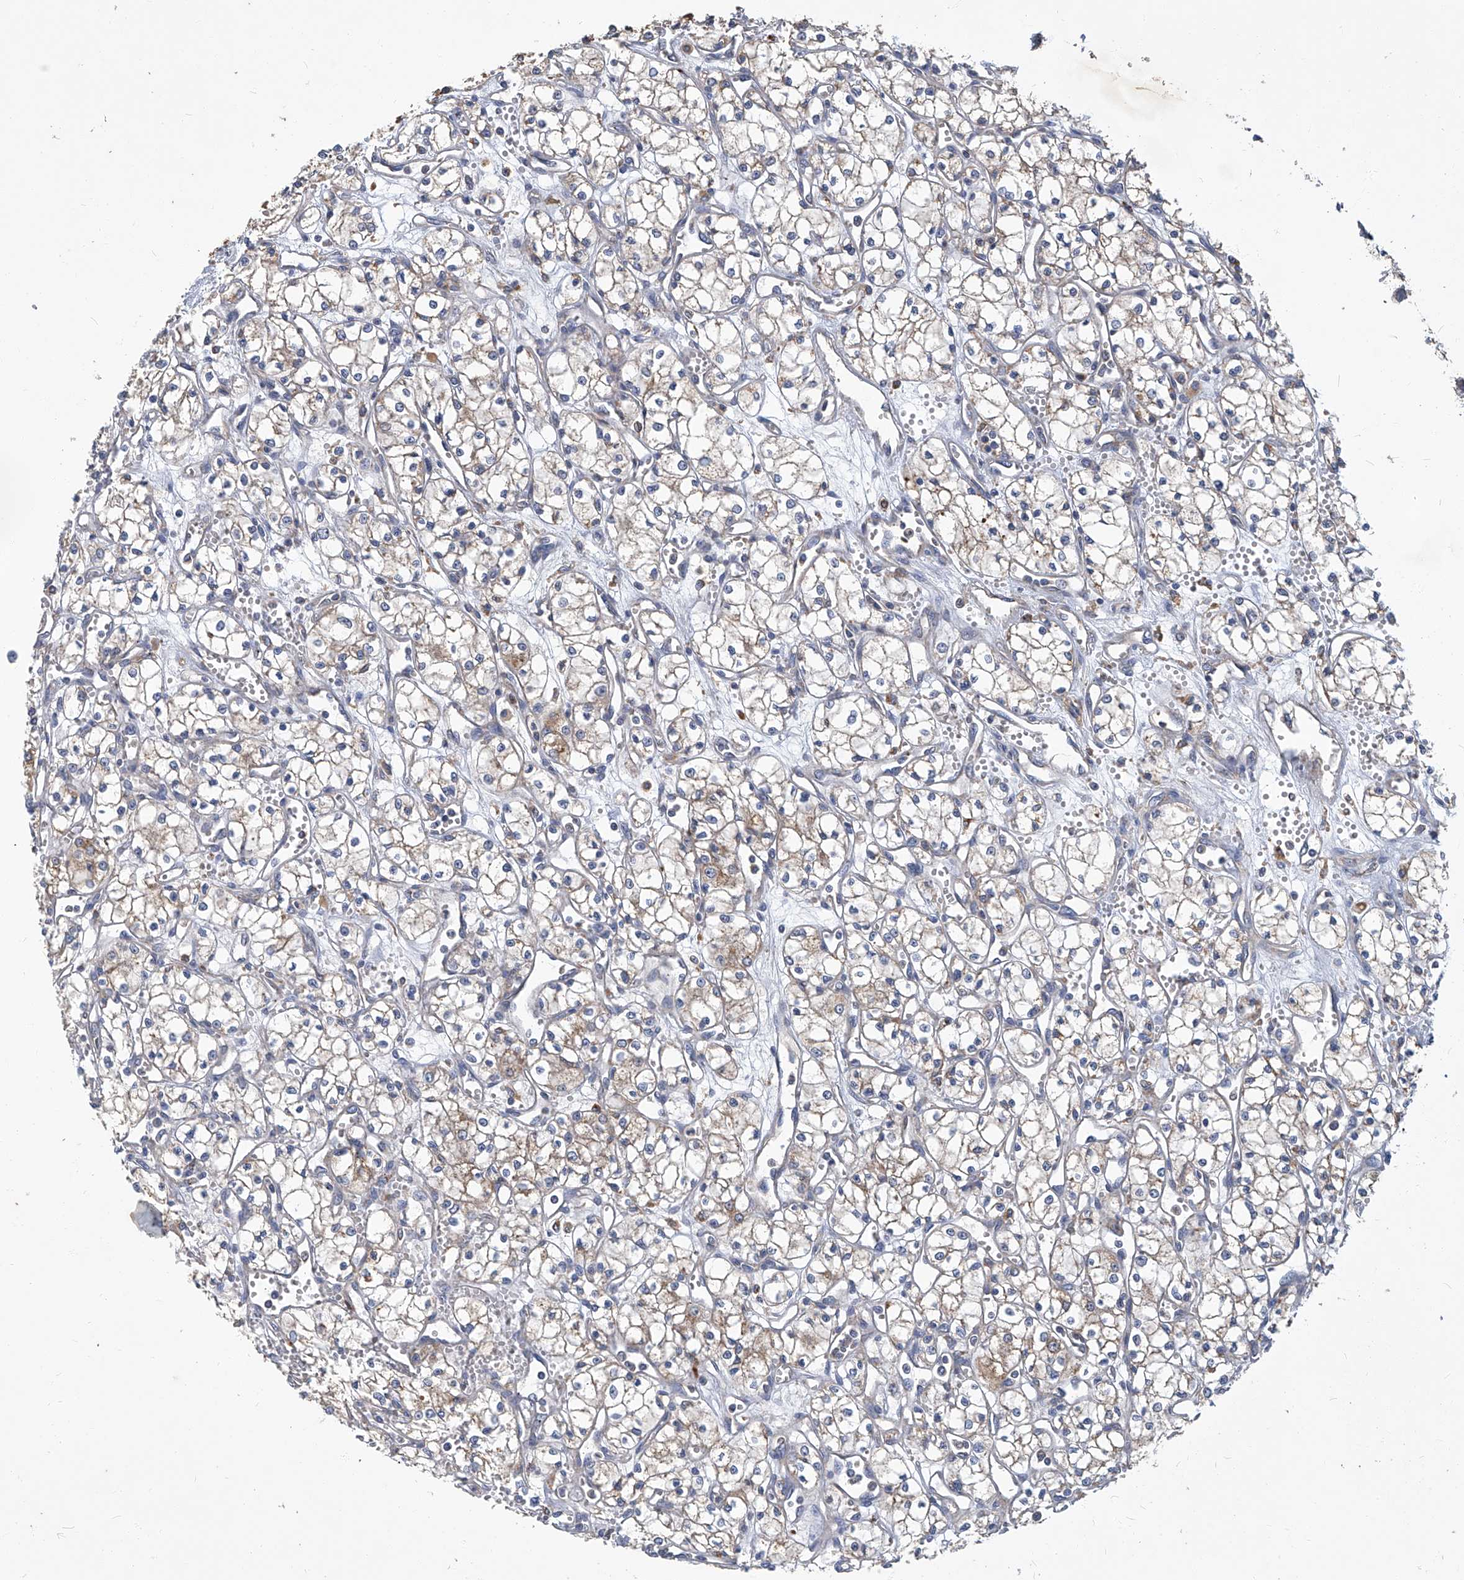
{"staining": {"intensity": "weak", "quantity": "<25%", "location": "cytoplasmic/membranous"}, "tissue": "renal cancer", "cell_type": "Tumor cells", "image_type": "cancer", "snomed": [{"axis": "morphology", "description": "Adenocarcinoma, NOS"}, {"axis": "topography", "description": "Kidney"}], "caption": "Tumor cells show no significant protein staining in adenocarcinoma (renal).", "gene": "TNFRSF13B", "patient": {"sex": "male", "age": 59}}